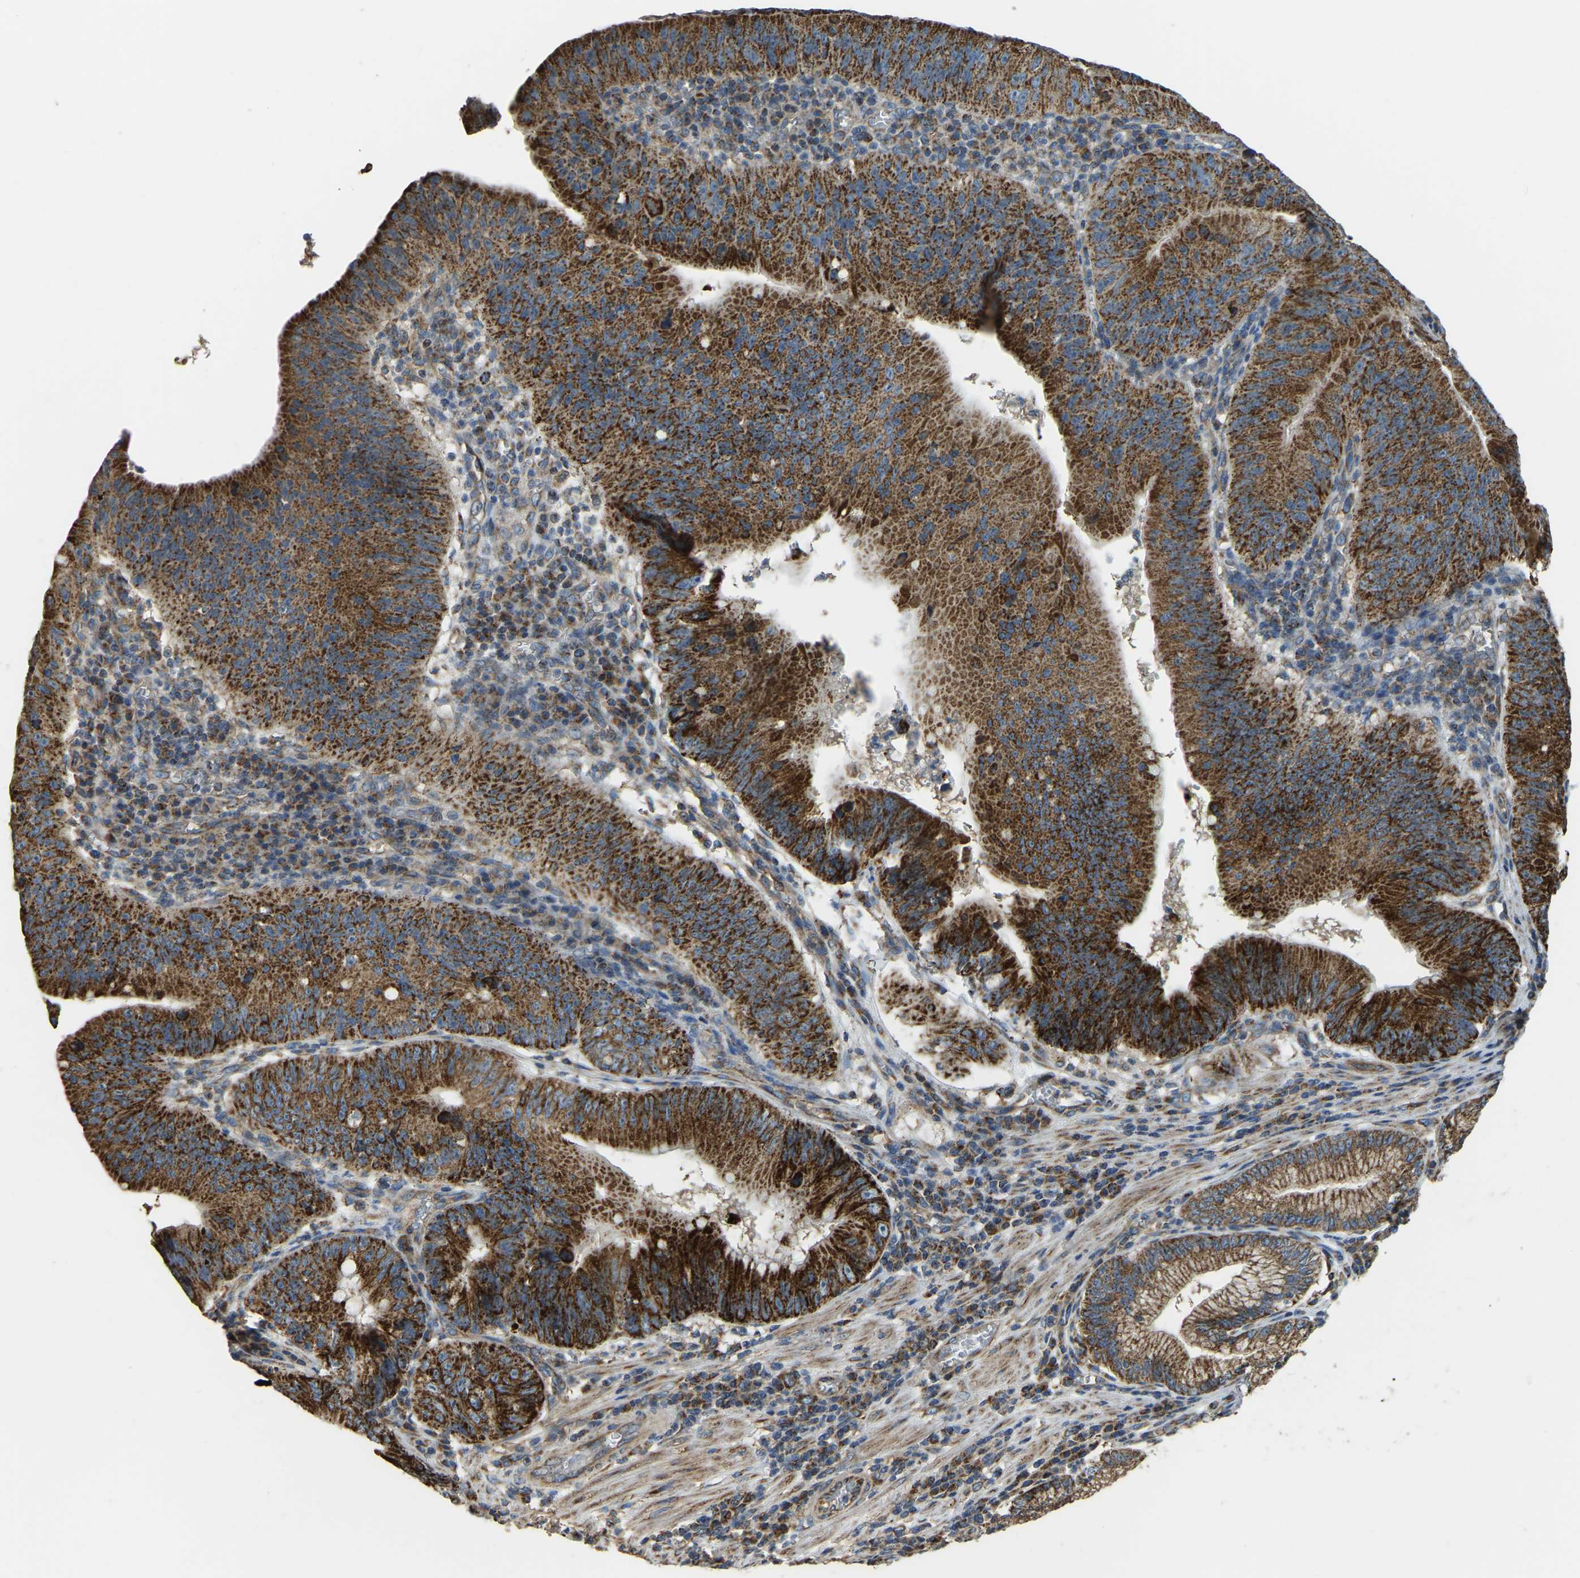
{"staining": {"intensity": "strong", "quantity": ">75%", "location": "cytoplasmic/membranous"}, "tissue": "stomach cancer", "cell_type": "Tumor cells", "image_type": "cancer", "snomed": [{"axis": "morphology", "description": "Adenocarcinoma, NOS"}, {"axis": "topography", "description": "Stomach"}], "caption": "Stomach cancer tissue reveals strong cytoplasmic/membranous positivity in approximately >75% of tumor cells, visualized by immunohistochemistry.", "gene": "PSMD7", "patient": {"sex": "male", "age": 59}}